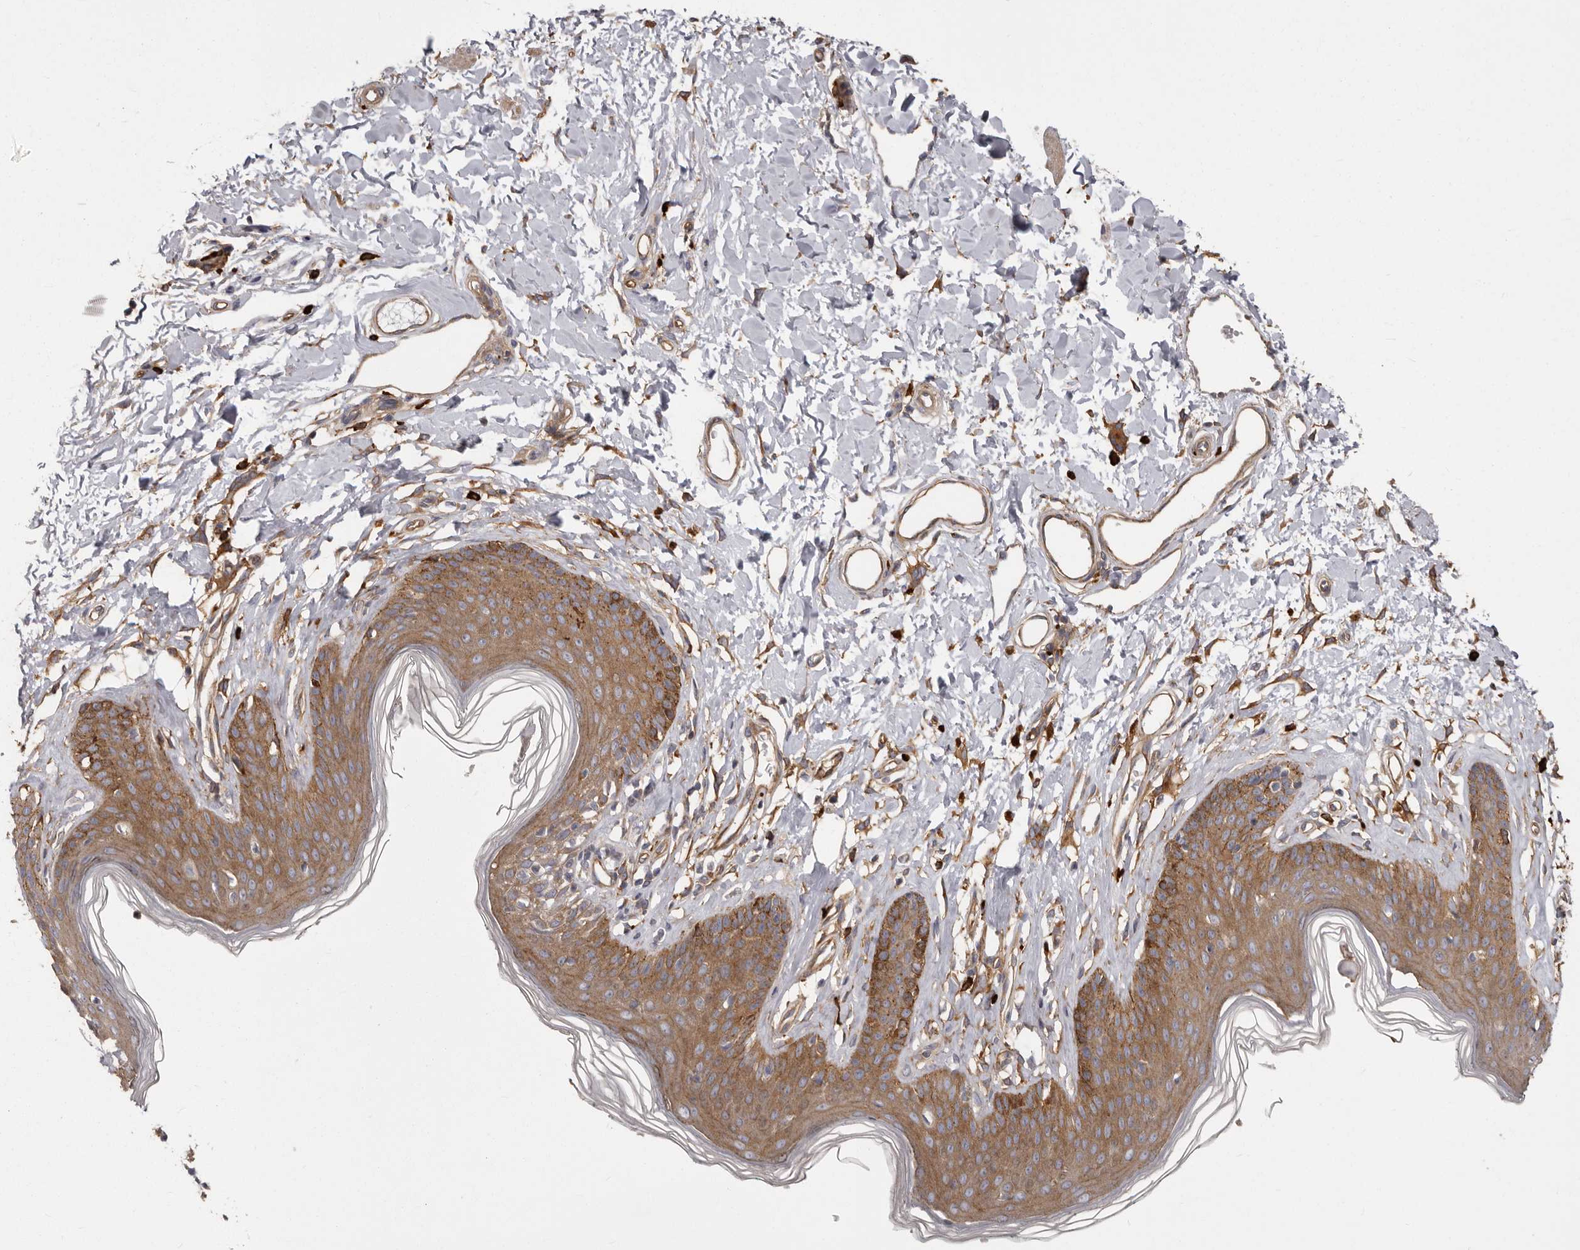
{"staining": {"intensity": "moderate", "quantity": ">75%", "location": "cytoplasmic/membranous"}, "tissue": "skin", "cell_type": "Epidermal cells", "image_type": "normal", "snomed": [{"axis": "morphology", "description": "Normal tissue, NOS"}, {"axis": "morphology", "description": "Squamous cell carcinoma, NOS"}, {"axis": "topography", "description": "Vulva"}], "caption": "Skin stained with immunohistochemistry exhibits moderate cytoplasmic/membranous positivity in about >75% of epidermal cells. The staining was performed using DAB to visualize the protein expression in brown, while the nuclei were stained in blue with hematoxylin (Magnification: 20x).", "gene": "ENAH", "patient": {"sex": "female", "age": 85}}